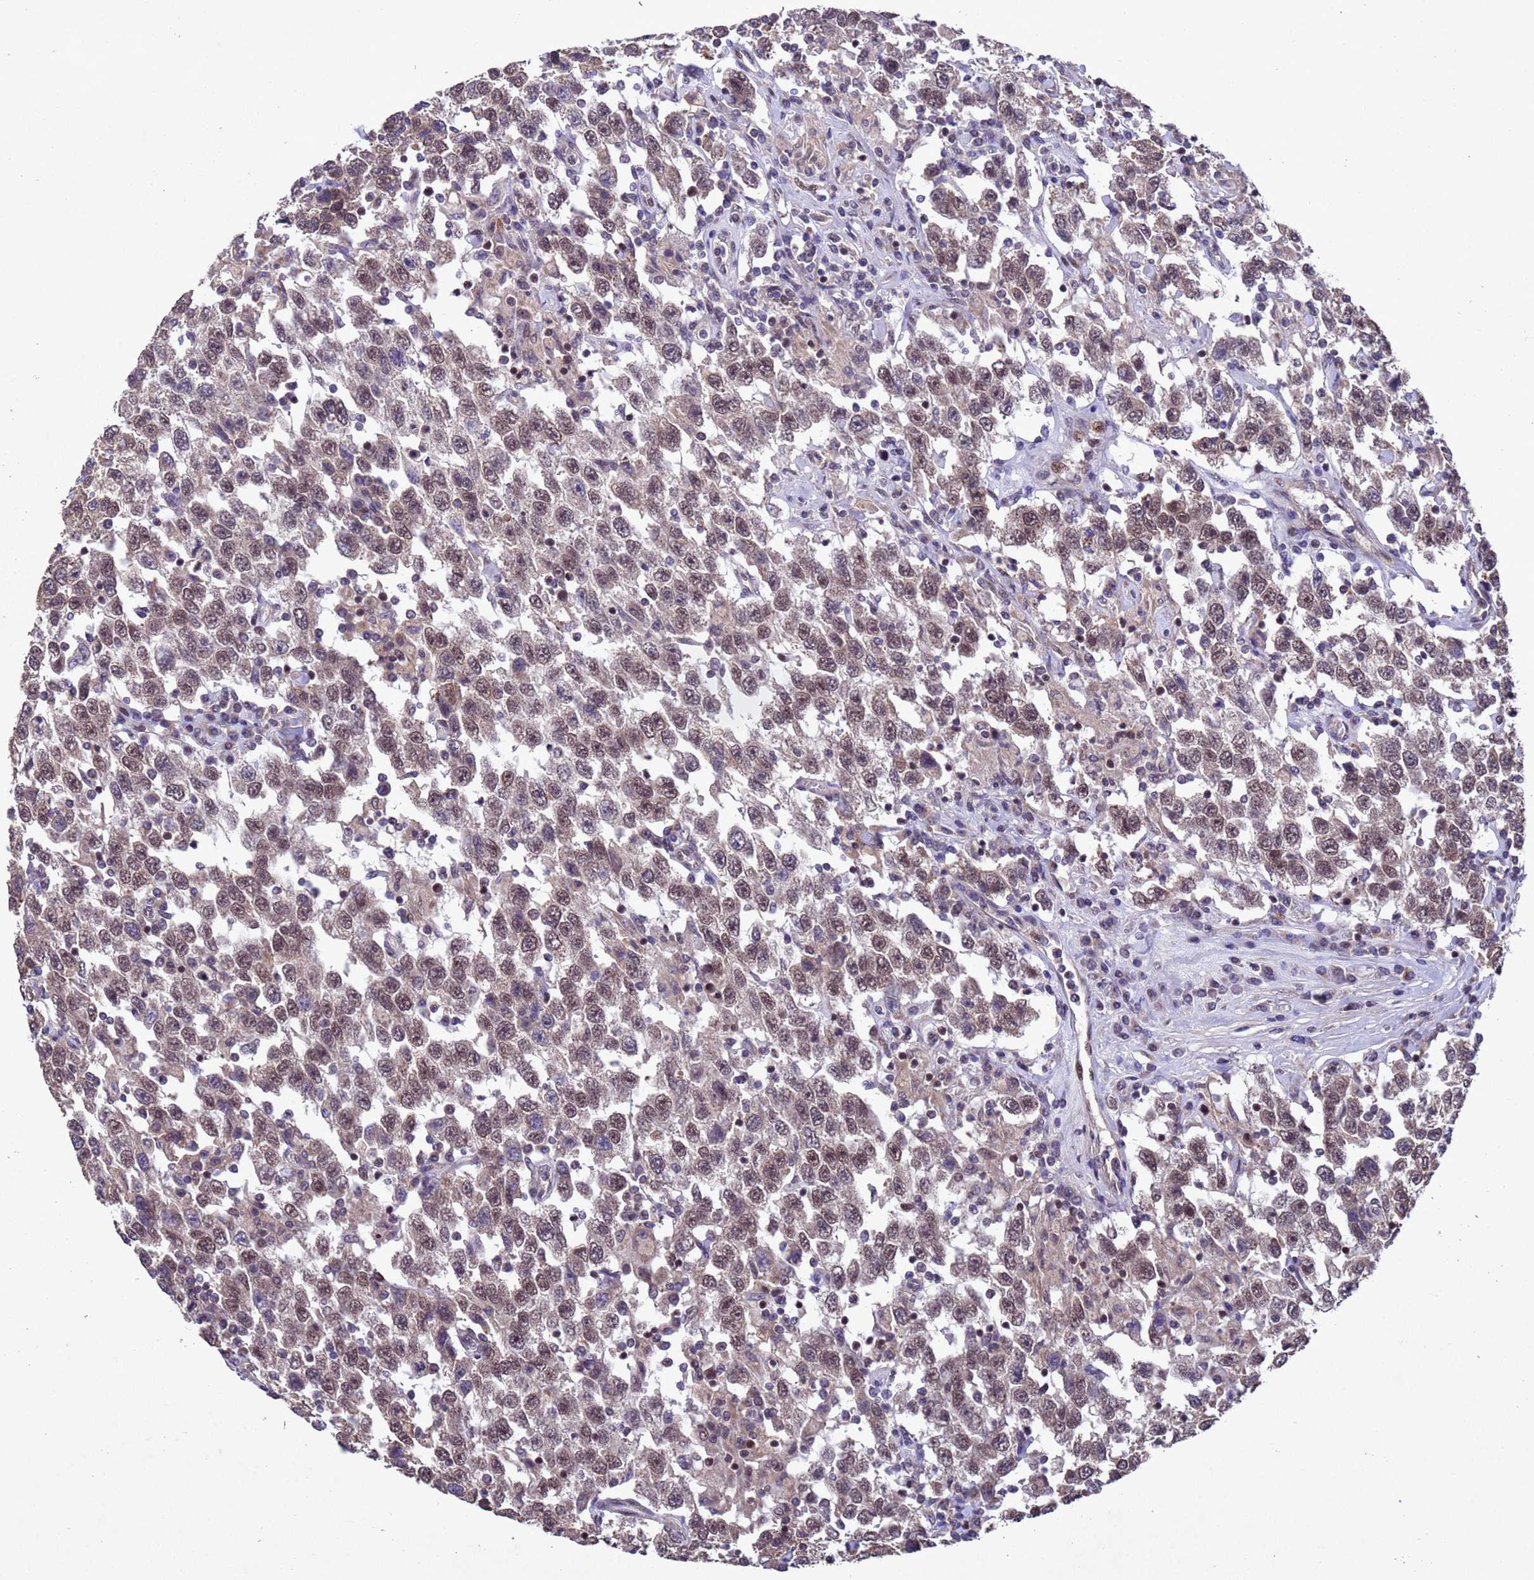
{"staining": {"intensity": "moderate", "quantity": ">75%", "location": "nuclear"}, "tissue": "testis cancer", "cell_type": "Tumor cells", "image_type": "cancer", "snomed": [{"axis": "morphology", "description": "Seminoma, NOS"}, {"axis": "topography", "description": "Testis"}], "caption": "The histopathology image exhibits a brown stain indicating the presence of a protein in the nuclear of tumor cells in testis seminoma. (Stains: DAB (3,3'-diaminobenzidine) in brown, nuclei in blue, Microscopy: brightfield microscopy at high magnification).", "gene": "TBK1", "patient": {"sex": "male", "age": 41}}